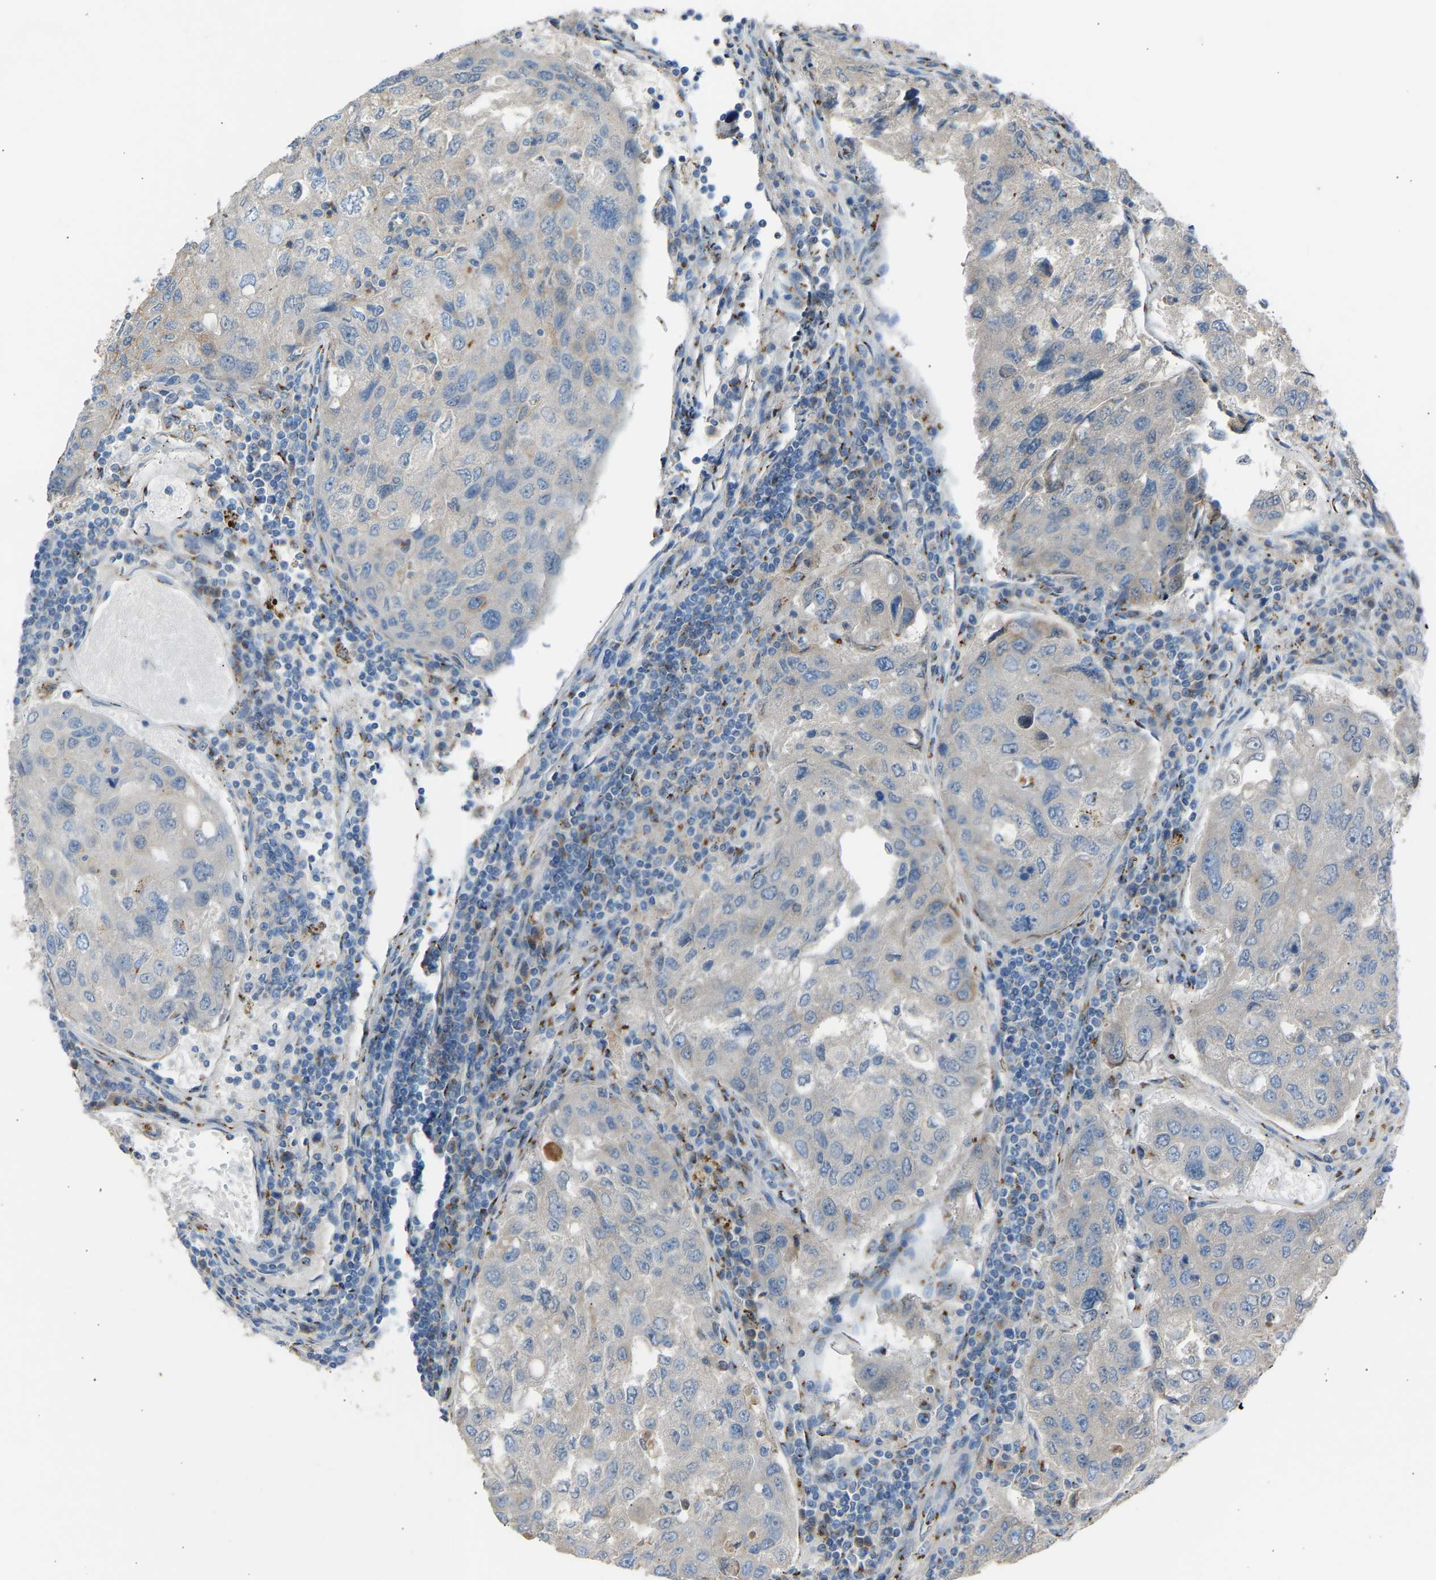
{"staining": {"intensity": "negative", "quantity": "none", "location": "none"}, "tissue": "urothelial cancer", "cell_type": "Tumor cells", "image_type": "cancer", "snomed": [{"axis": "morphology", "description": "Urothelial carcinoma, High grade"}, {"axis": "topography", "description": "Lymph node"}, {"axis": "topography", "description": "Urinary bladder"}], "caption": "The immunohistochemistry (IHC) photomicrograph has no significant staining in tumor cells of high-grade urothelial carcinoma tissue.", "gene": "CYREN", "patient": {"sex": "male", "age": 51}}